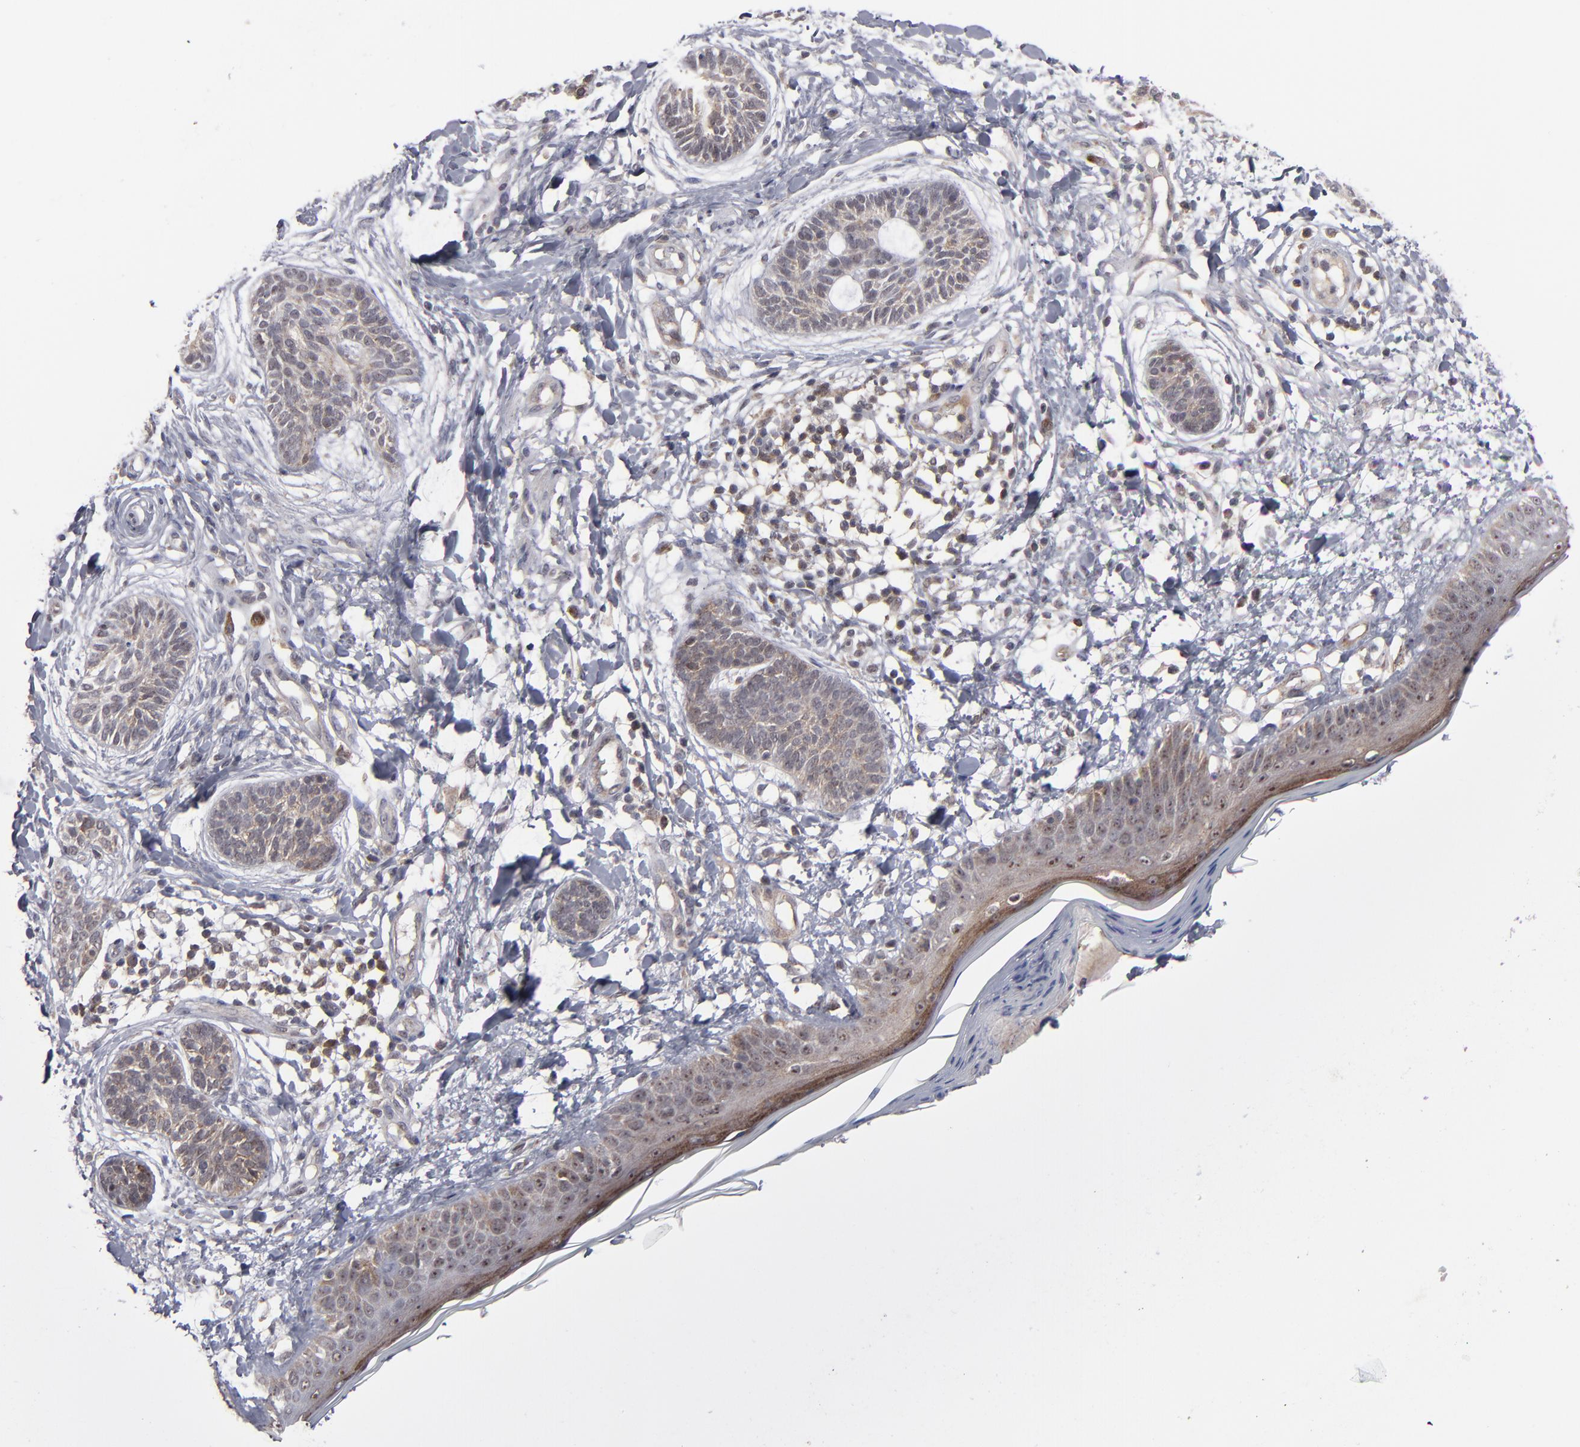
{"staining": {"intensity": "weak", "quantity": ">75%", "location": "cytoplasmic/membranous"}, "tissue": "skin cancer", "cell_type": "Tumor cells", "image_type": "cancer", "snomed": [{"axis": "morphology", "description": "Normal tissue, NOS"}, {"axis": "morphology", "description": "Basal cell carcinoma"}, {"axis": "topography", "description": "Skin"}], "caption": "Brown immunohistochemical staining in basal cell carcinoma (skin) shows weak cytoplasmic/membranous staining in about >75% of tumor cells.", "gene": "GLCCI1", "patient": {"sex": "male", "age": 63}}